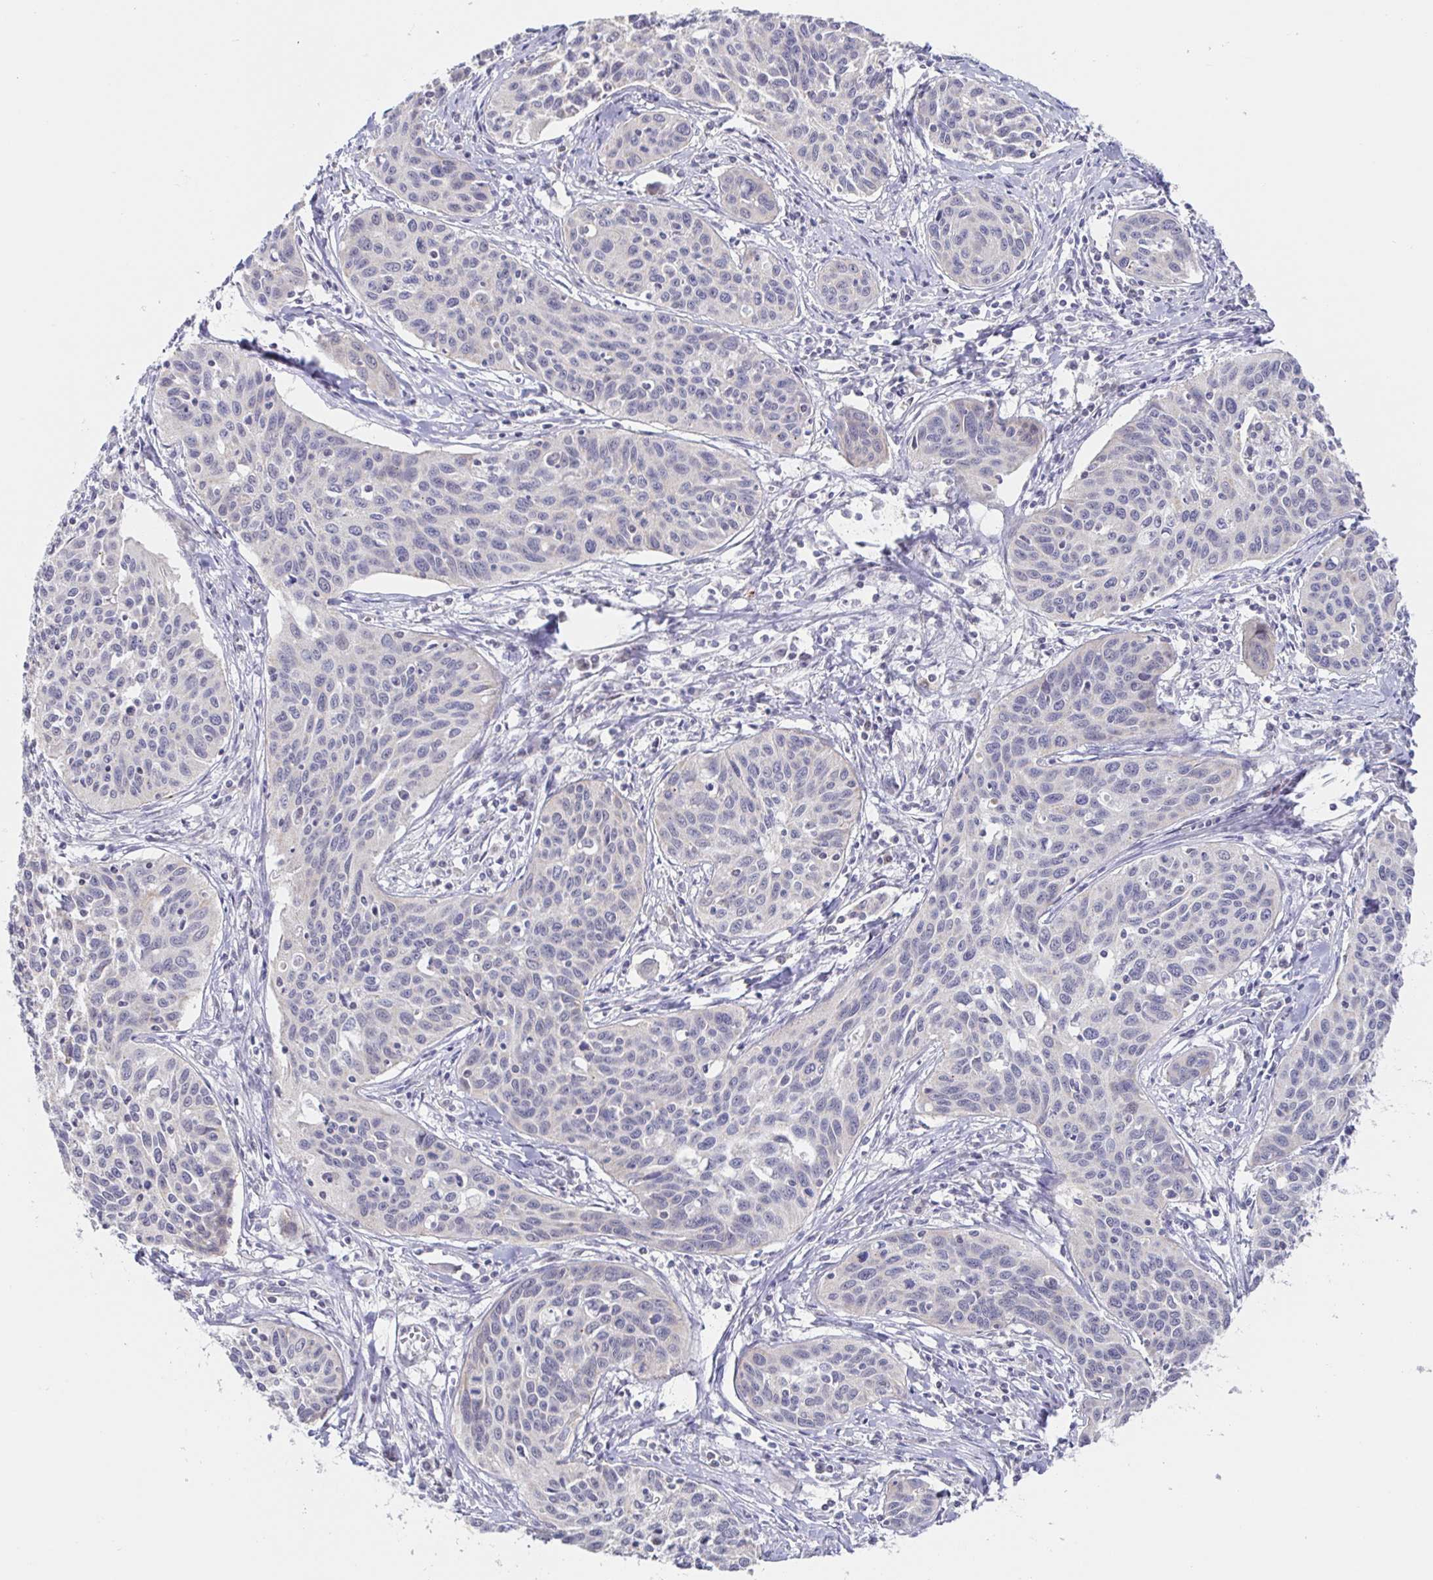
{"staining": {"intensity": "negative", "quantity": "none", "location": "none"}, "tissue": "cervical cancer", "cell_type": "Tumor cells", "image_type": "cancer", "snomed": [{"axis": "morphology", "description": "Squamous cell carcinoma, NOS"}, {"axis": "topography", "description": "Cervix"}], "caption": "An immunohistochemistry (IHC) histopathology image of squamous cell carcinoma (cervical) is shown. There is no staining in tumor cells of squamous cell carcinoma (cervical). Nuclei are stained in blue.", "gene": "CIT", "patient": {"sex": "female", "age": 31}}